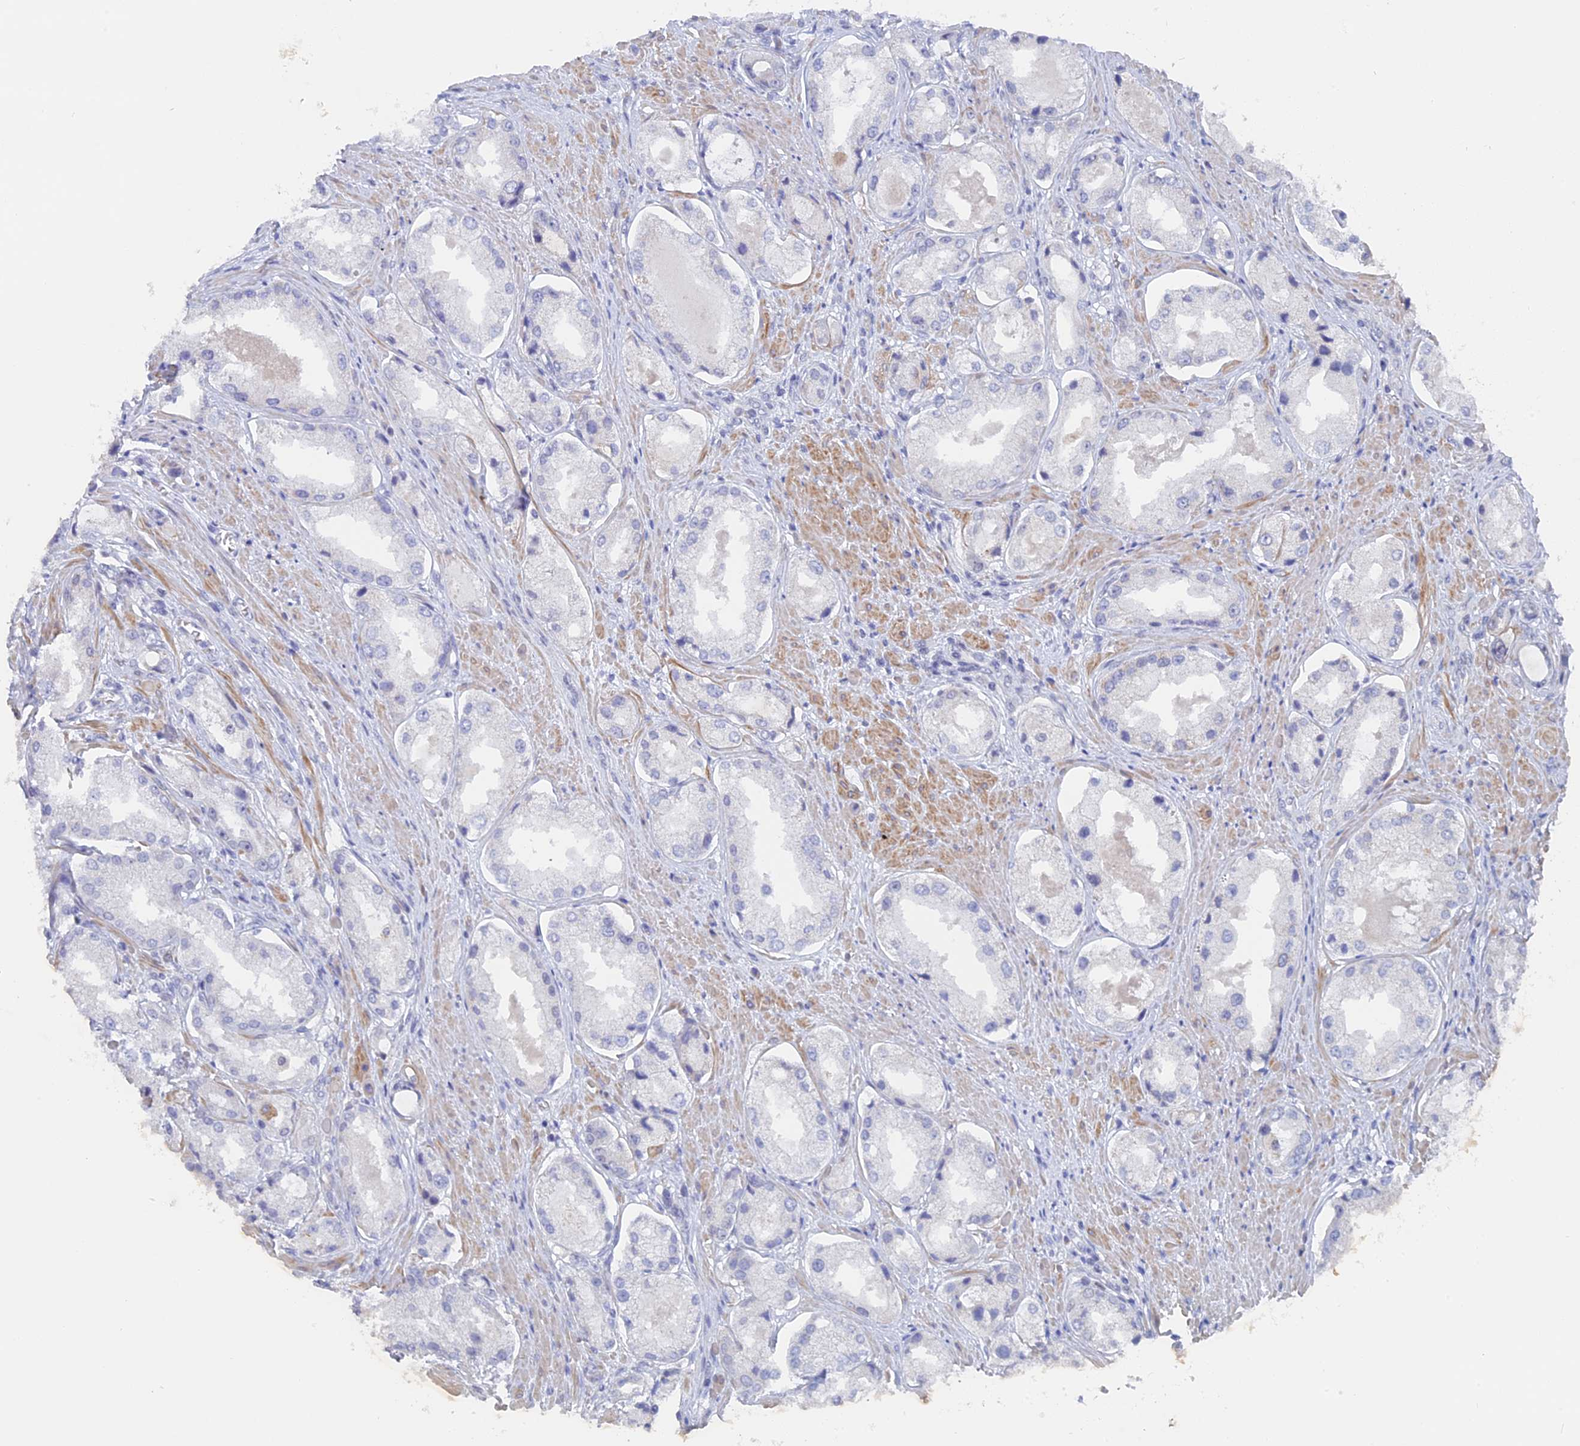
{"staining": {"intensity": "negative", "quantity": "none", "location": "none"}, "tissue": "prostate cancer", "cell_type": "Tumor cells", "image_type": "cancer", "snomed": [{"axis": "morphology", "description": "Adenocarcinoma, Low grade"}, {"axis": "topography", "description": "Prostate"}], "caption": "A high-resolution photomicrograph shows immunohistochemistry staining of prostate cancer, which reveals no significant staining in tumor cells.", "gene": "BRD2", "patient": {"sex": "male", "age": 68}}